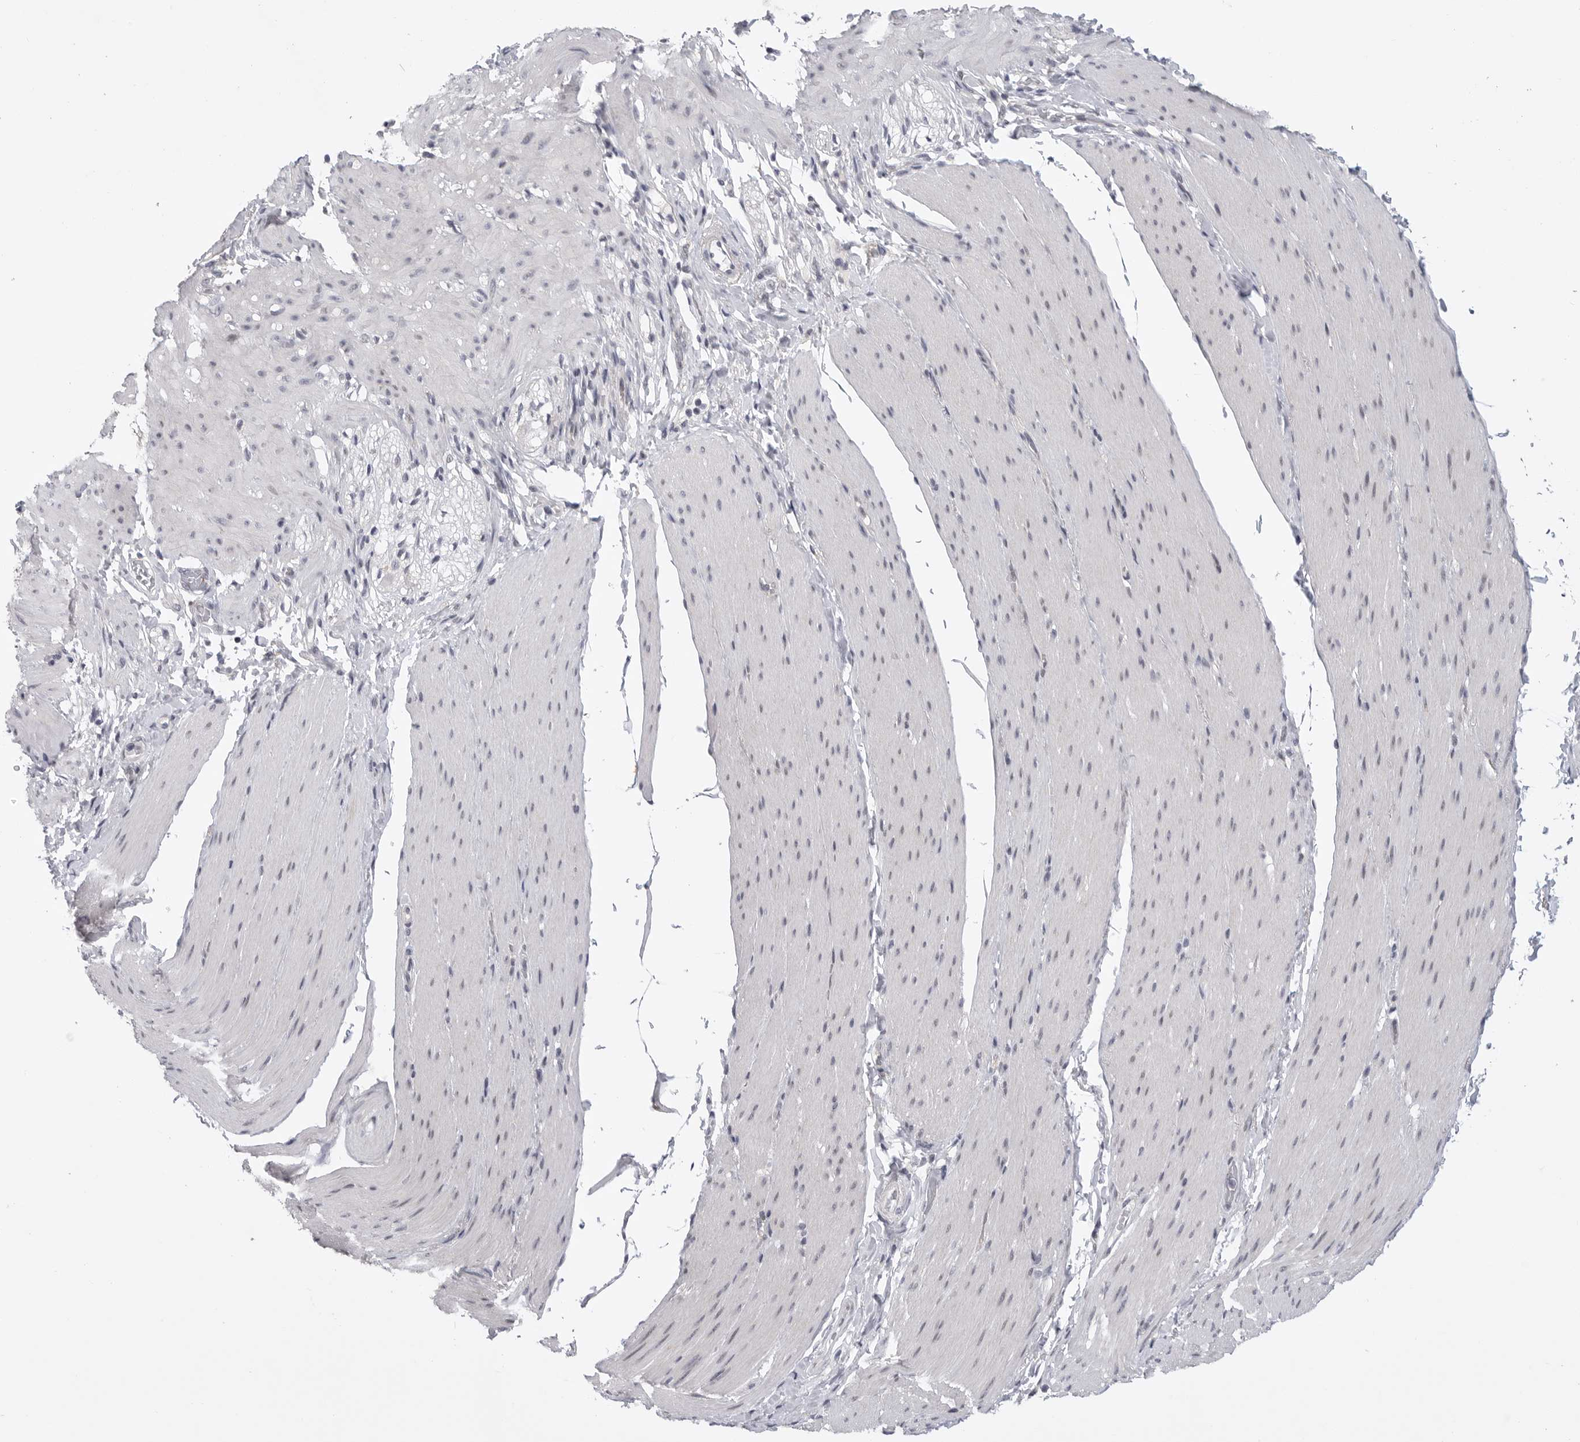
{"staining": {"intensity": "negative", "quantity": "none", "location": "none"}, "tissue": "smooth muscle", "cell_type": "Smooth muscle cells", "image_type": "normal", "snomed": [{"axis": "morphology", "description": "Normal tissue, NOS"}, {"axis": "topography", "description": "Smooth muscle"}, {"axis": "topography", "description": "Small intestine"}], "caption": "IHC micrograph of benign human smooth muscle stained for a protein (brown), which demonstrates no staining in smooth muscle cells.", "gene": "FBXO43", "patient": {"sex": "female", "age": 84}}